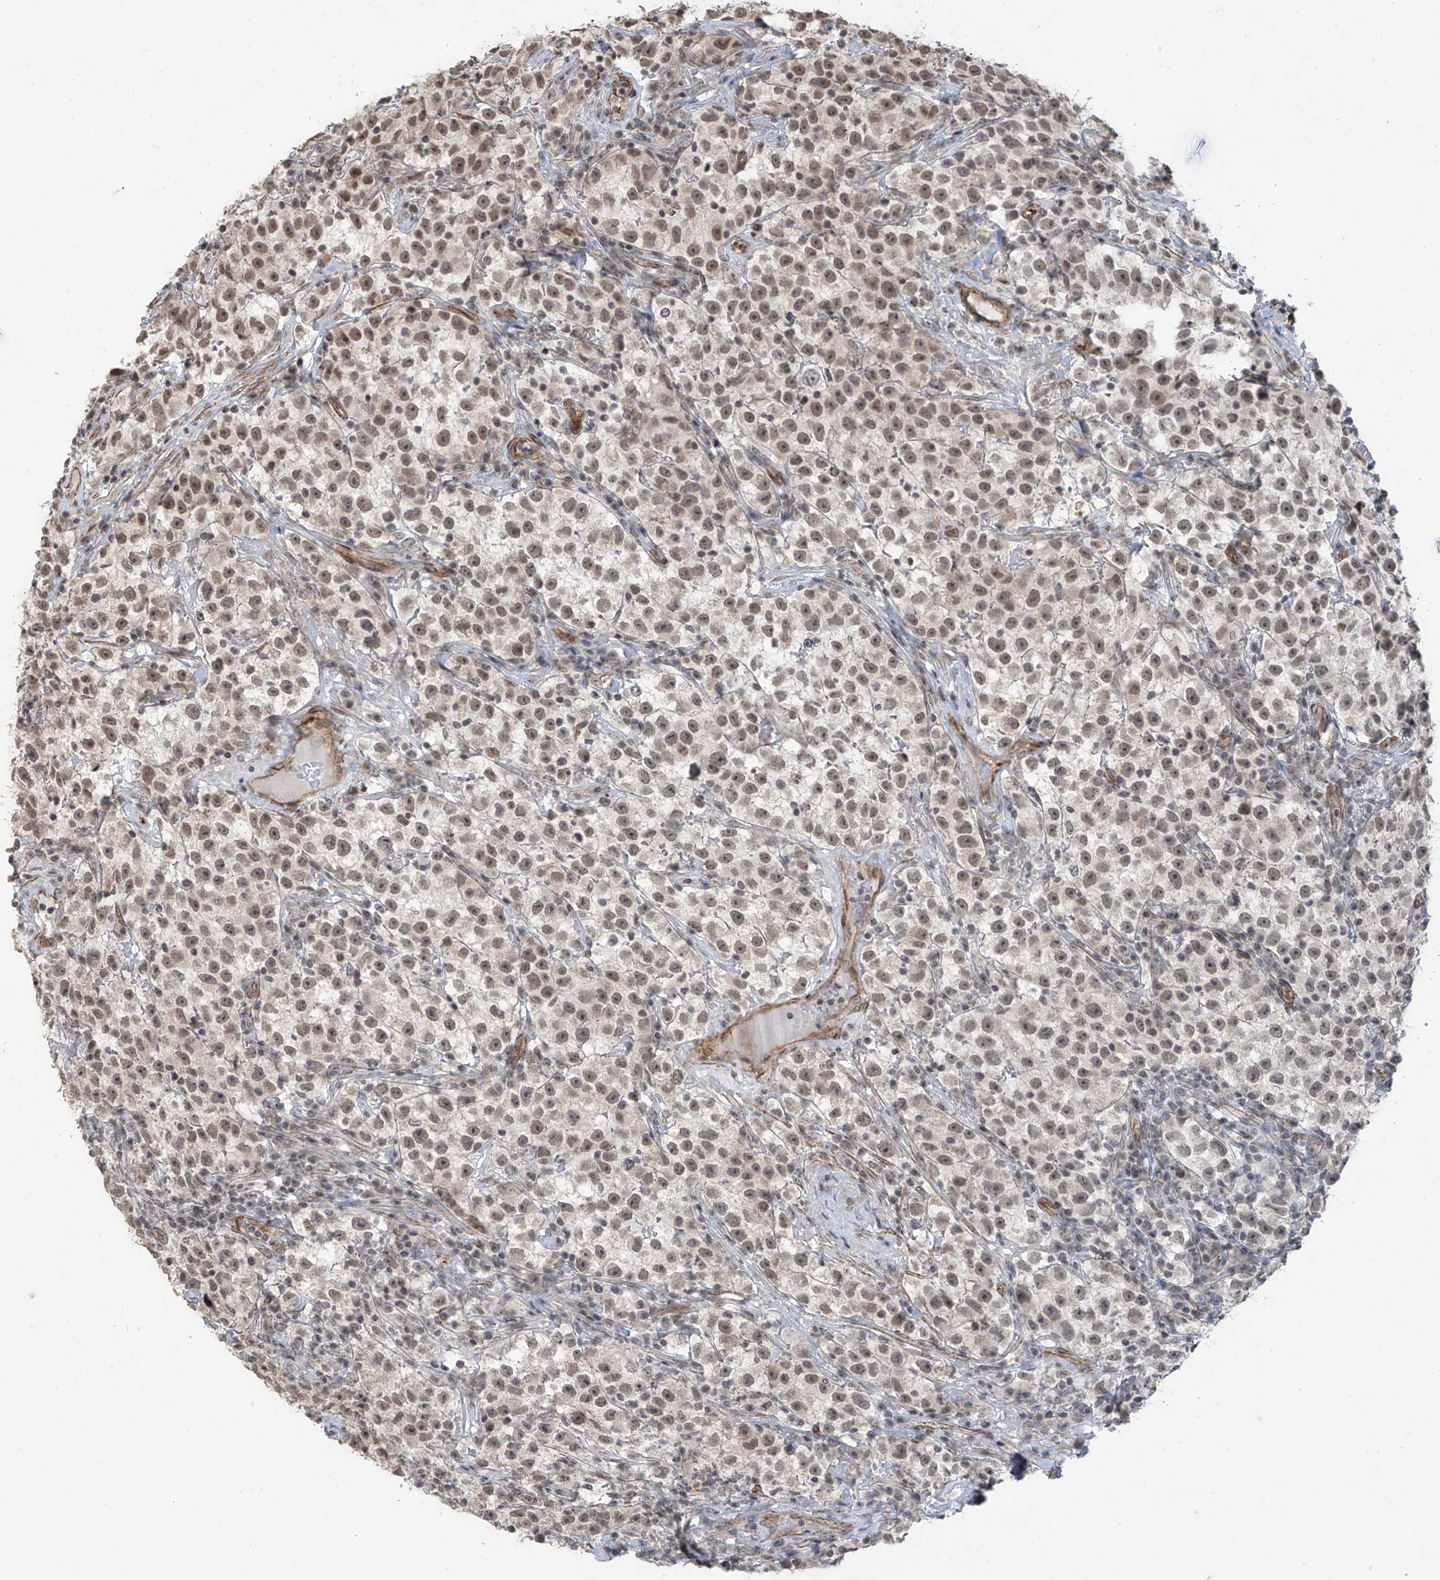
{"staining": {"intensity": "weak", "quantity": ">75%", "location": "nuclear"}, "tissue": "testis cancer", "cell_type": "Tumor cells", "image_type": "cancer", "snomed": [{"axis": "morphology", "description": "Seminoma, NOS"}, {"axis": "topography", "description": "Testis"}], "caption": "This is a micrograph of IHC staining of seminoma (testis), which shows weak positivity in the nuclear of tumor cells.", "gene": "METAP1D", "patient": {"sex": "male", "age": 22}}